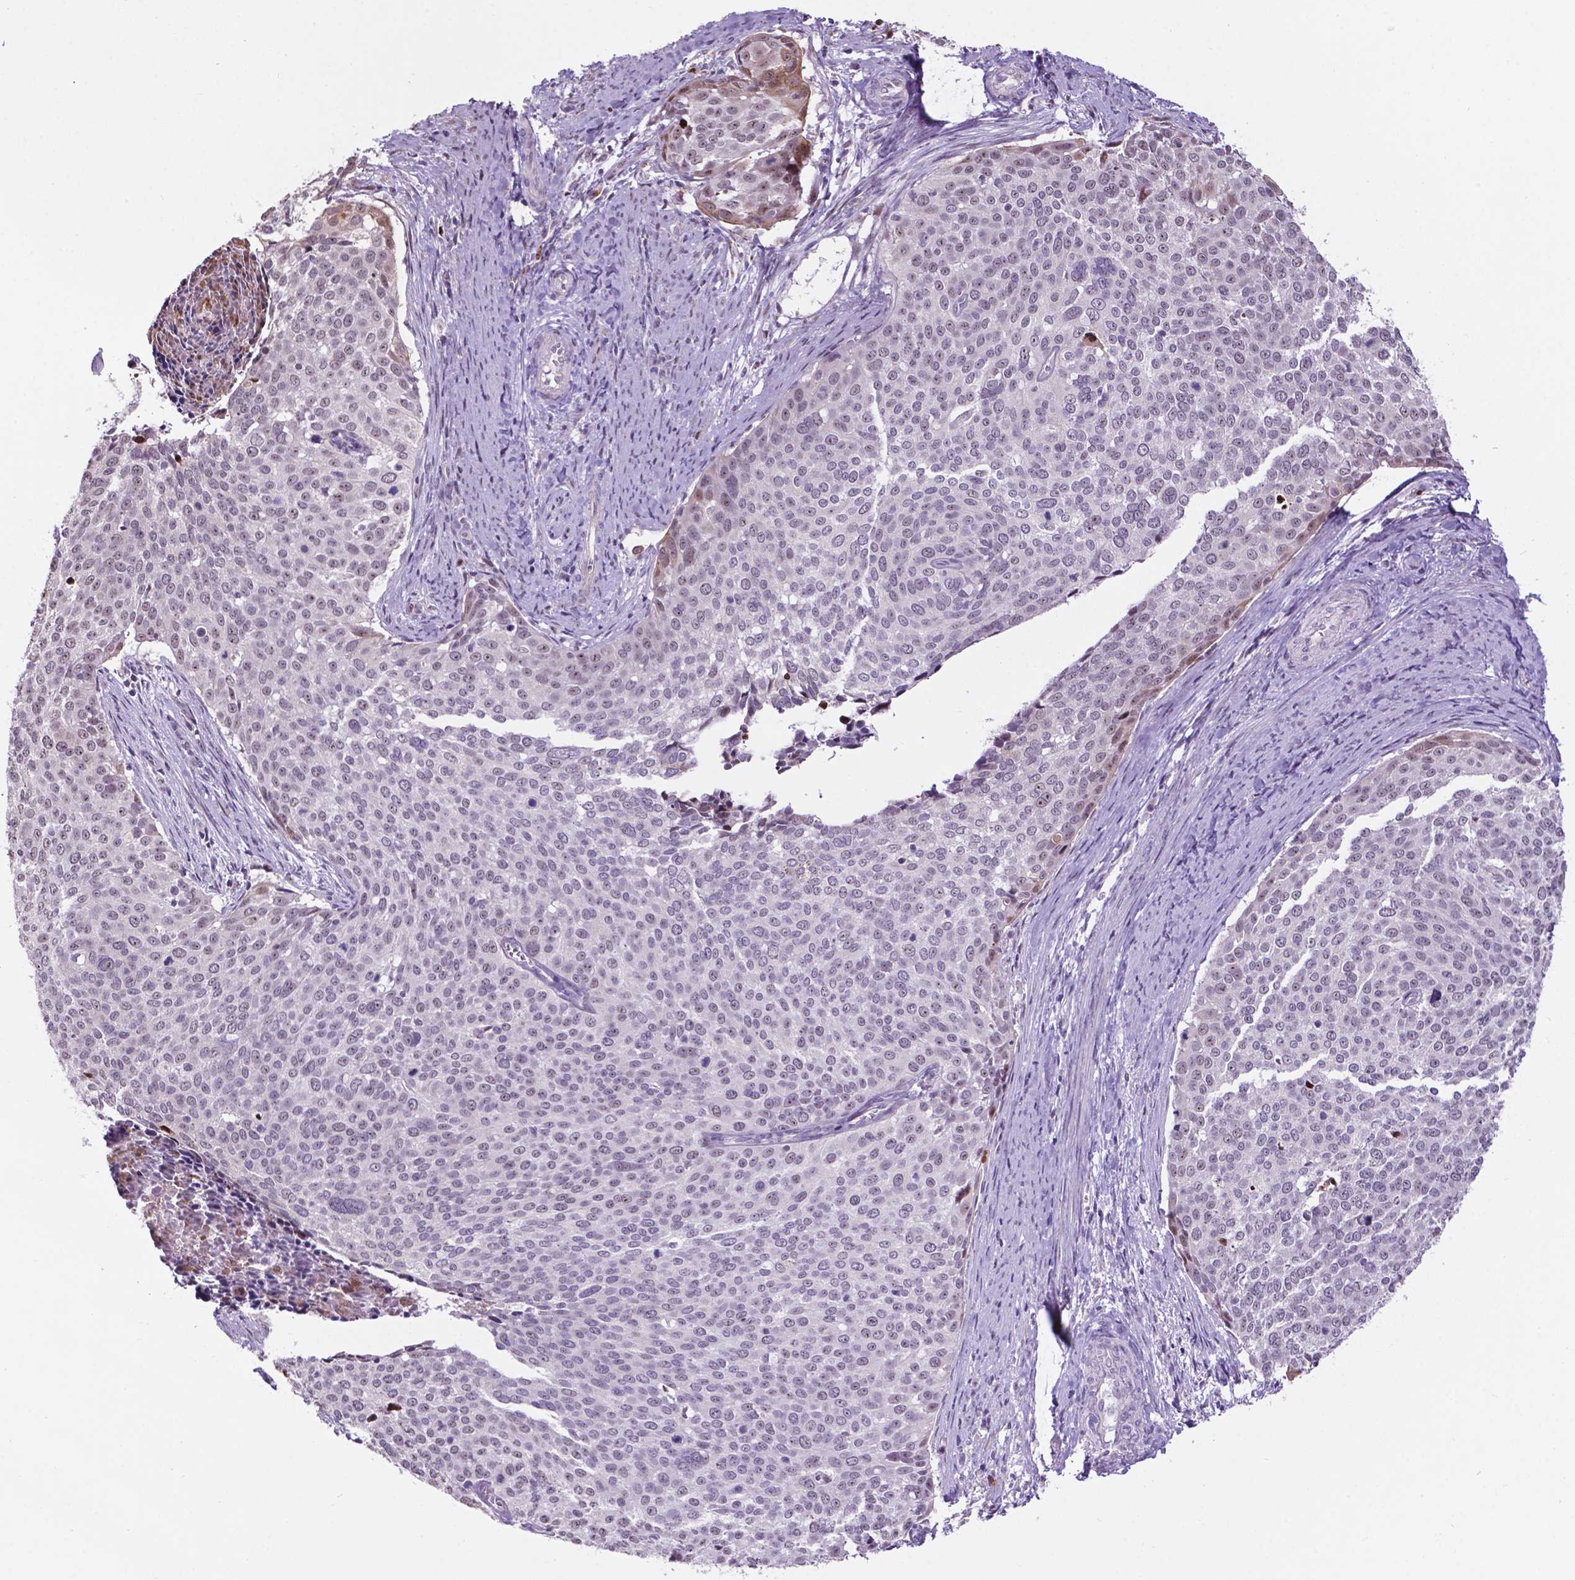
{"staining": {"intensity": "weak", "quantity": "<25%", "location": "cytoplasmic/membranous,nuclear"}, "tissue": "cervical cancer", "cell_type": "Tumor cells", "image_type": "cancer", "snomed": [{"axis": "morphology", "description": "Squamous cell carcinoma, NOS"}, {"axis": "topography", "description": "Cervix"}], "caption": "Tumor cells show no significant protein expression in cervical squamous cell carcinoma.", "gene": "SMAD3", "patient": {"sex": "female", "age": 39}}